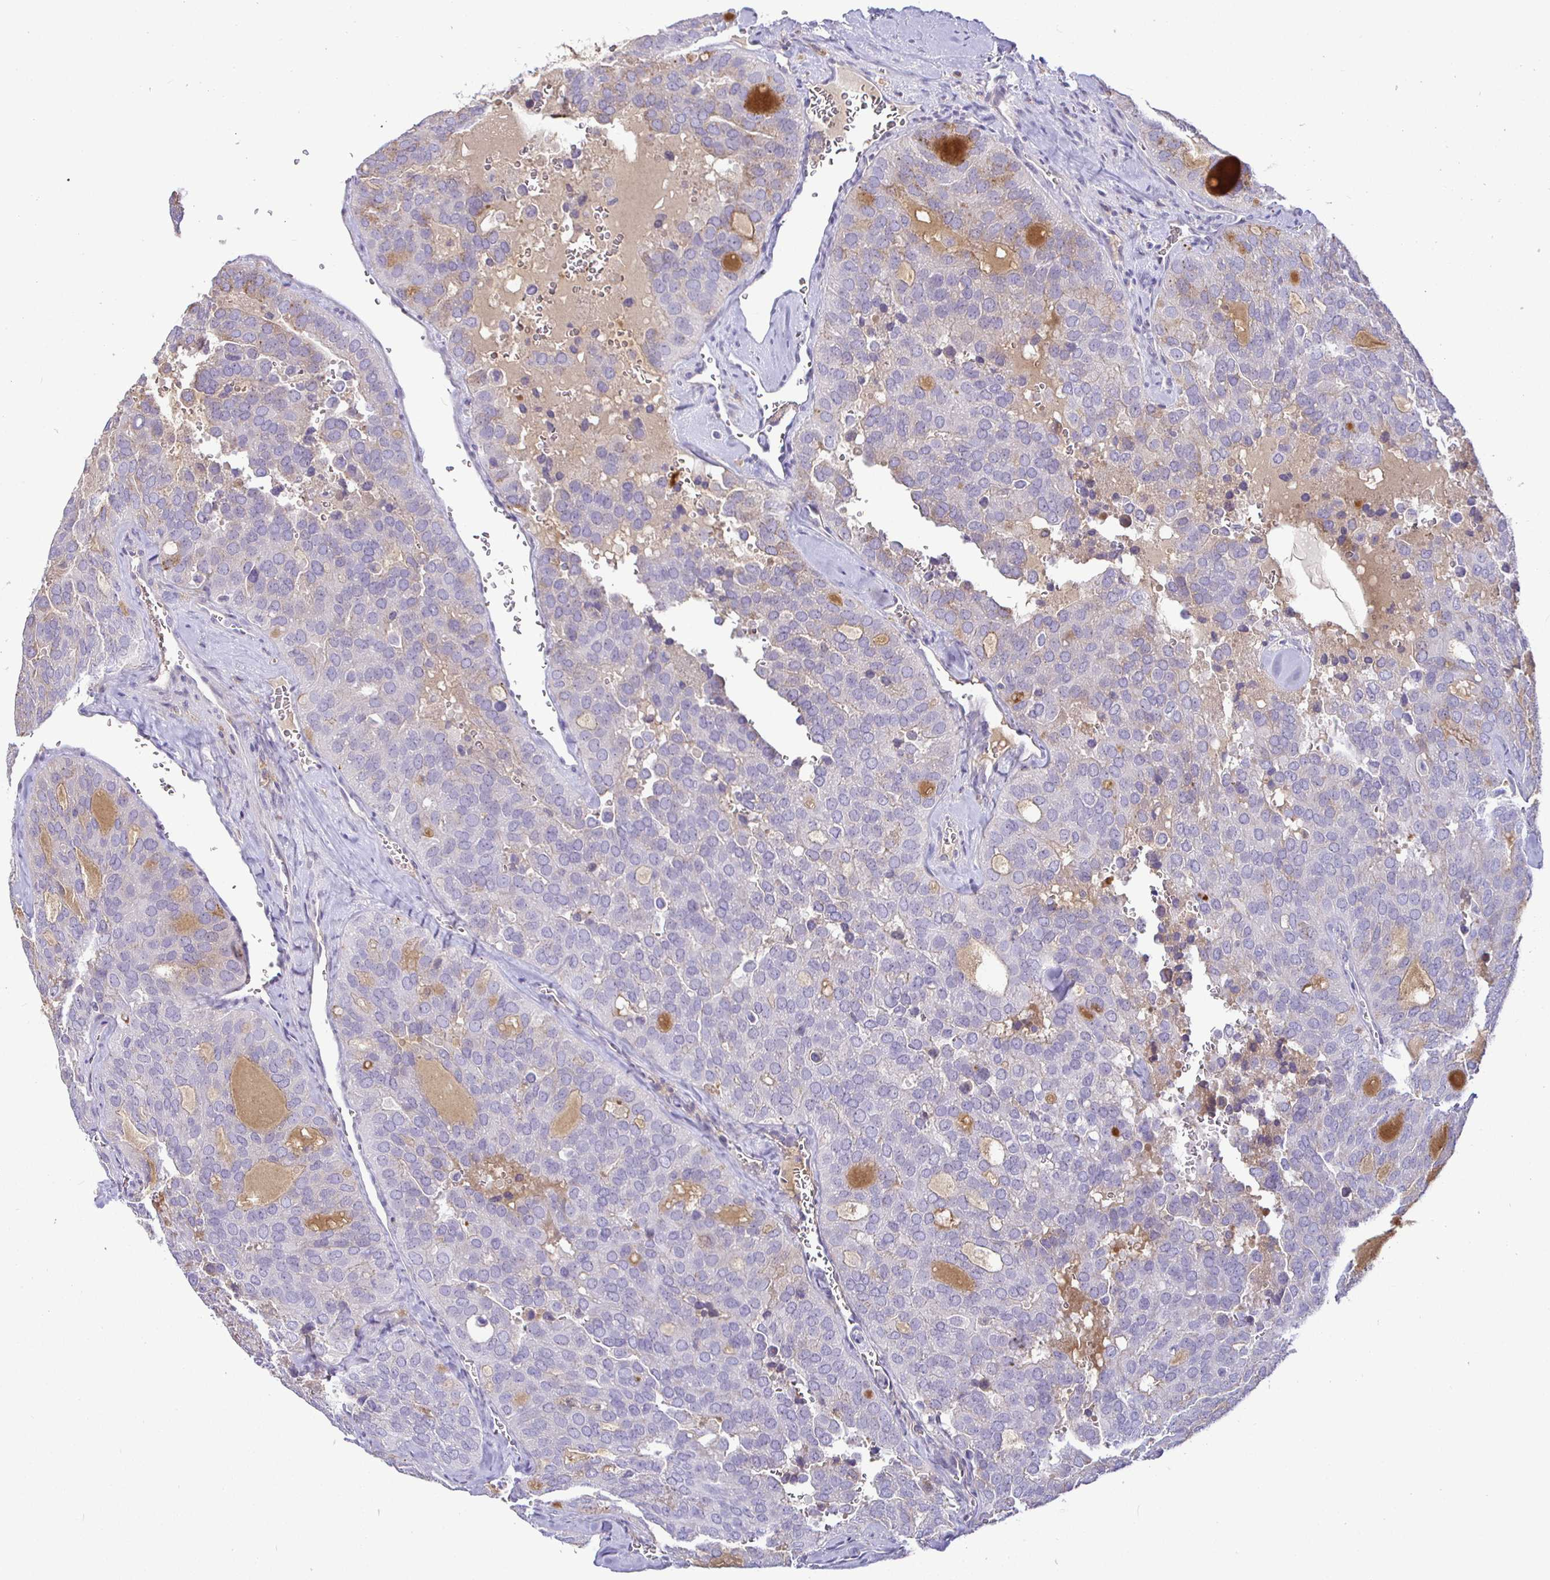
{"staining": {"intensity": "negative", "quantity": "none", "location": "none"}, "tissue": "thyroid cancer", "cell_type": "Tumor cells", "image_type": "cancer", "snomed": [{"axis": "morphology", "description": "Follicular adenoma carcinoma, NOS"}, {"axis": "topography", "description": "Thyroid gland"}], "caption": "Immunohistochemical staining of thyroid cancer exhibits no significant positivity in tumor cells. Nuclei are stained in blue.", "gene": "SIRPA", "patient": {"sex": "male", "age": 75}}